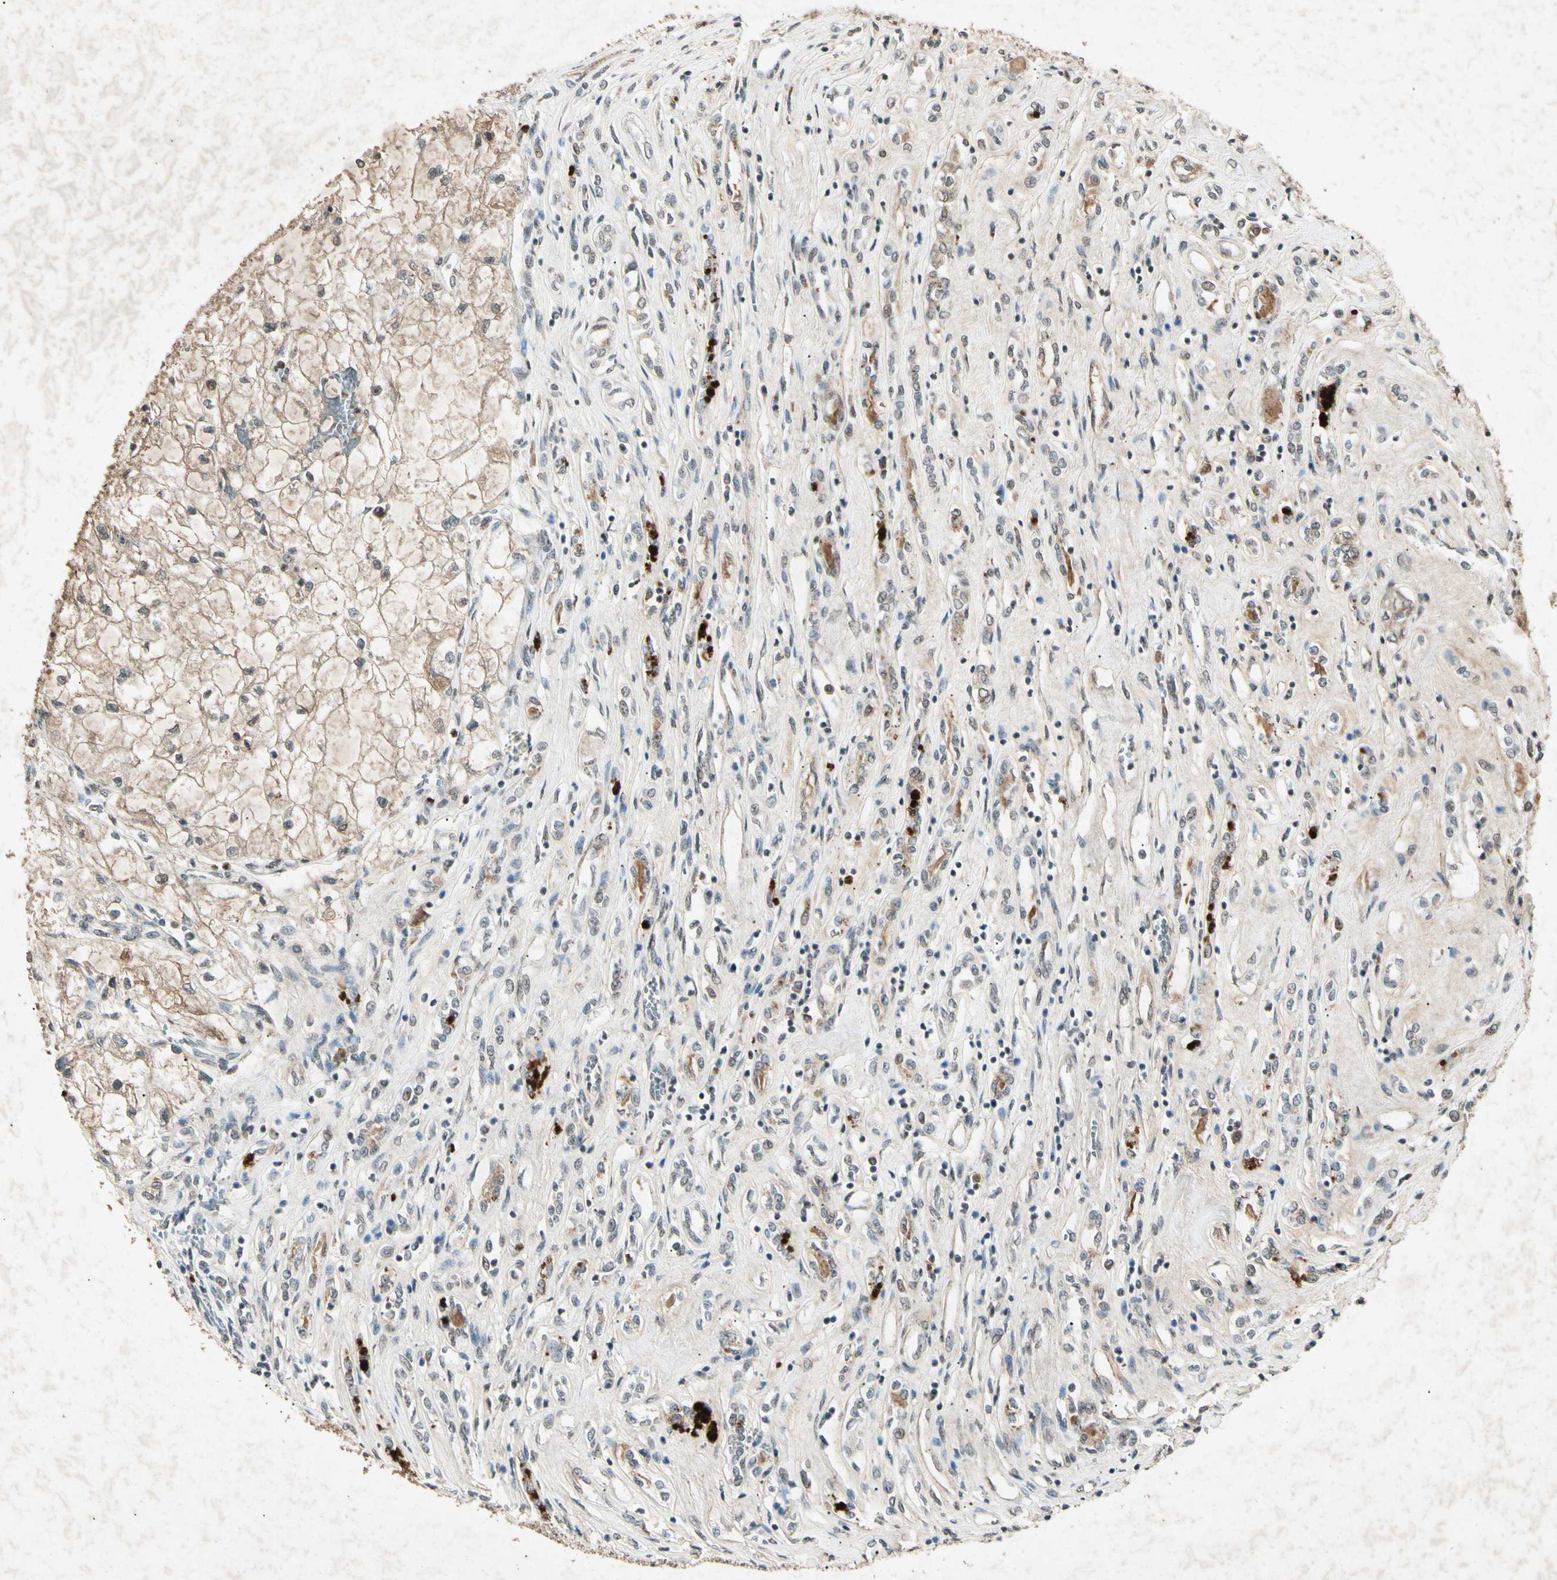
{"staining": {"intensity": "weak", "quantity": "<25%", "location": "cytoplasmic/membranous"}, "tissue": "renal cancer", "cell_type": "Tumor cells", "image_type": "cancer", "snomed": [{"axis": "morphology", "description": "Adenocarcinoma, NOS"}, {"axis": "topography", "description": "Kidney"}], "caption": "Human renal cancer stained for a protein using immunohistochemistry reveals no positivity in tumor cells.", "gene": "CP", "patient": {"sex": "female", "age": 70}}